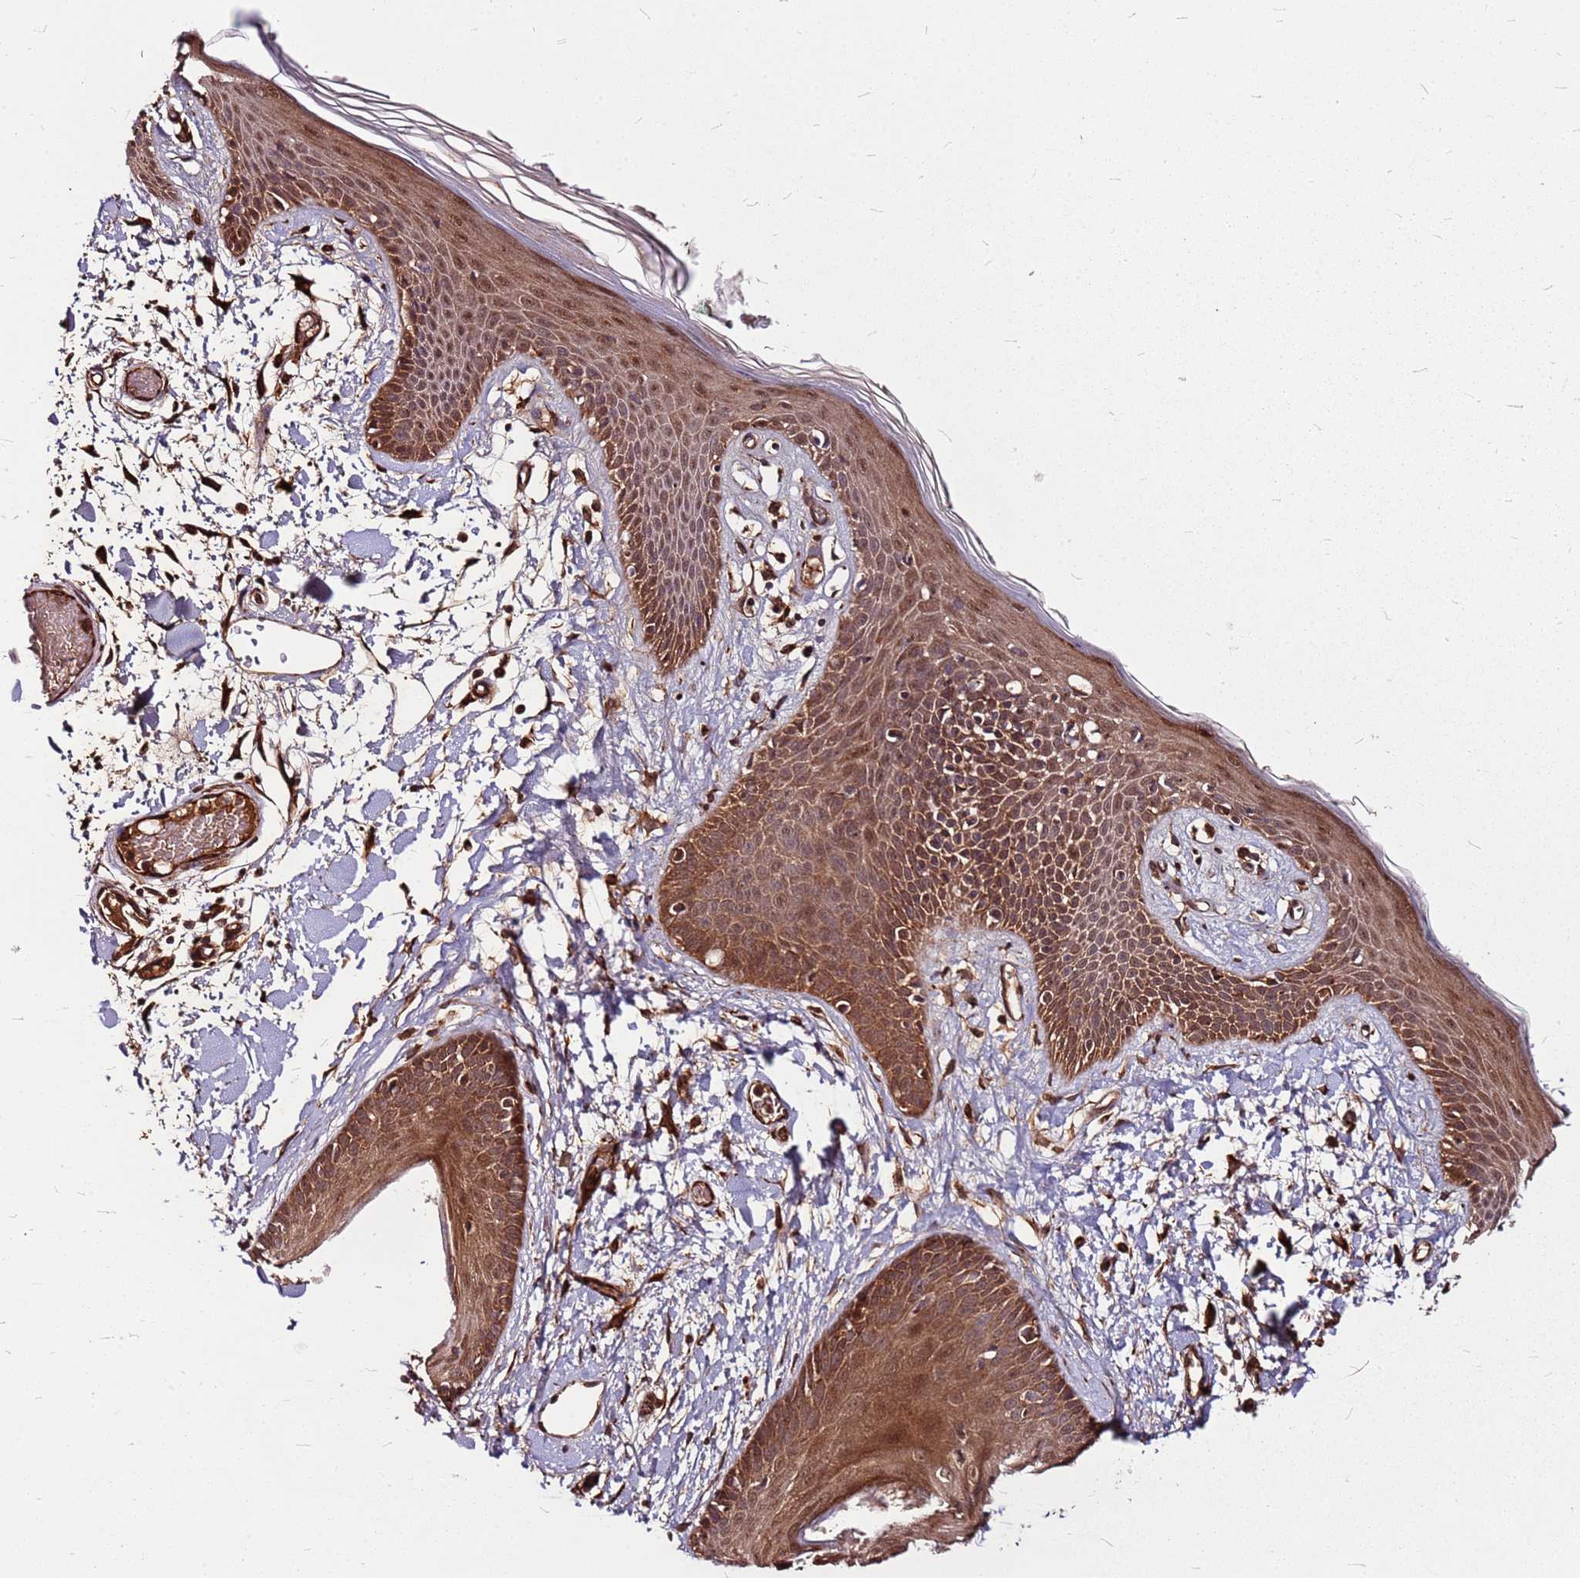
{"staining": {"intensity": "strong", "quantity": ">75%", "location": "cytoplasmic/membranous"}, "tissue": "skin", "cell_type": "Fibroblasts", "image_type": "normal", "snomed": [{"axis": "morphology", "description": "Normal tissue, NOS"}, {"axis": "topography", "description": "Skin"}], "caption": "Immunohistochemical staining of unremarkable human skin shows >75% levels of strong cytoplasmic/membranous protein positivity in approximately >75% of fibroblasts.", "gene": "LYPLAL1", "patient": {"sex": "male", "age": 79}}